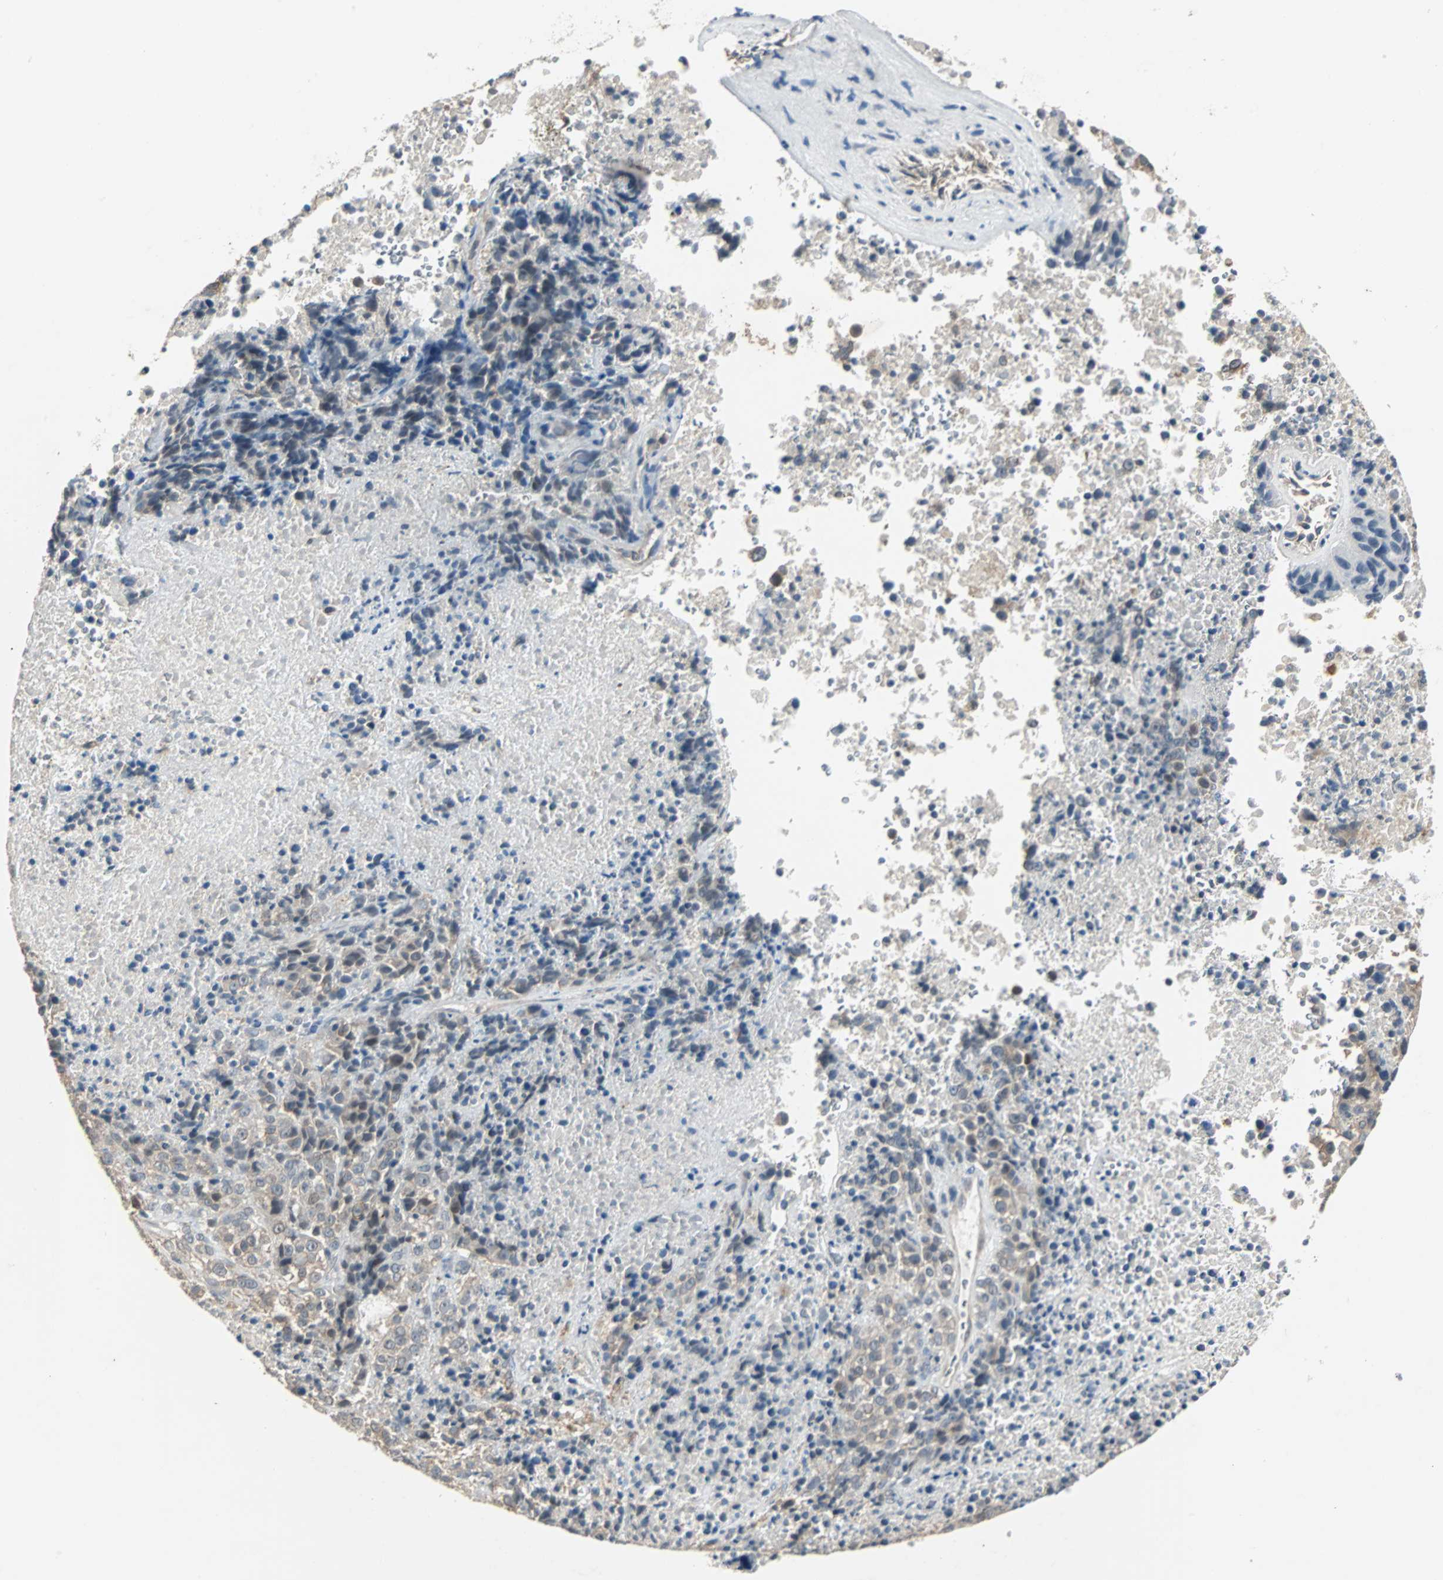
{"staining": {"intensity": "weak", "quantity": "<25%", "location": "cytoplasmic/membranous"}, "tissue": "melanoma", "cell_type": "Tumor cells", "image_type": "cancer", "snomed": [{"axis": "morphology", "description": "Malignant melanoma, Metastatic site"}, {"axis": "topography", "description": "Cerebral cortex"}], "caption": "Tumor cells show no significant protein expression in malignant melanoma (metastatic site).", "gene": "CMC2", "patient": {"sex": "female", "age": 52}}